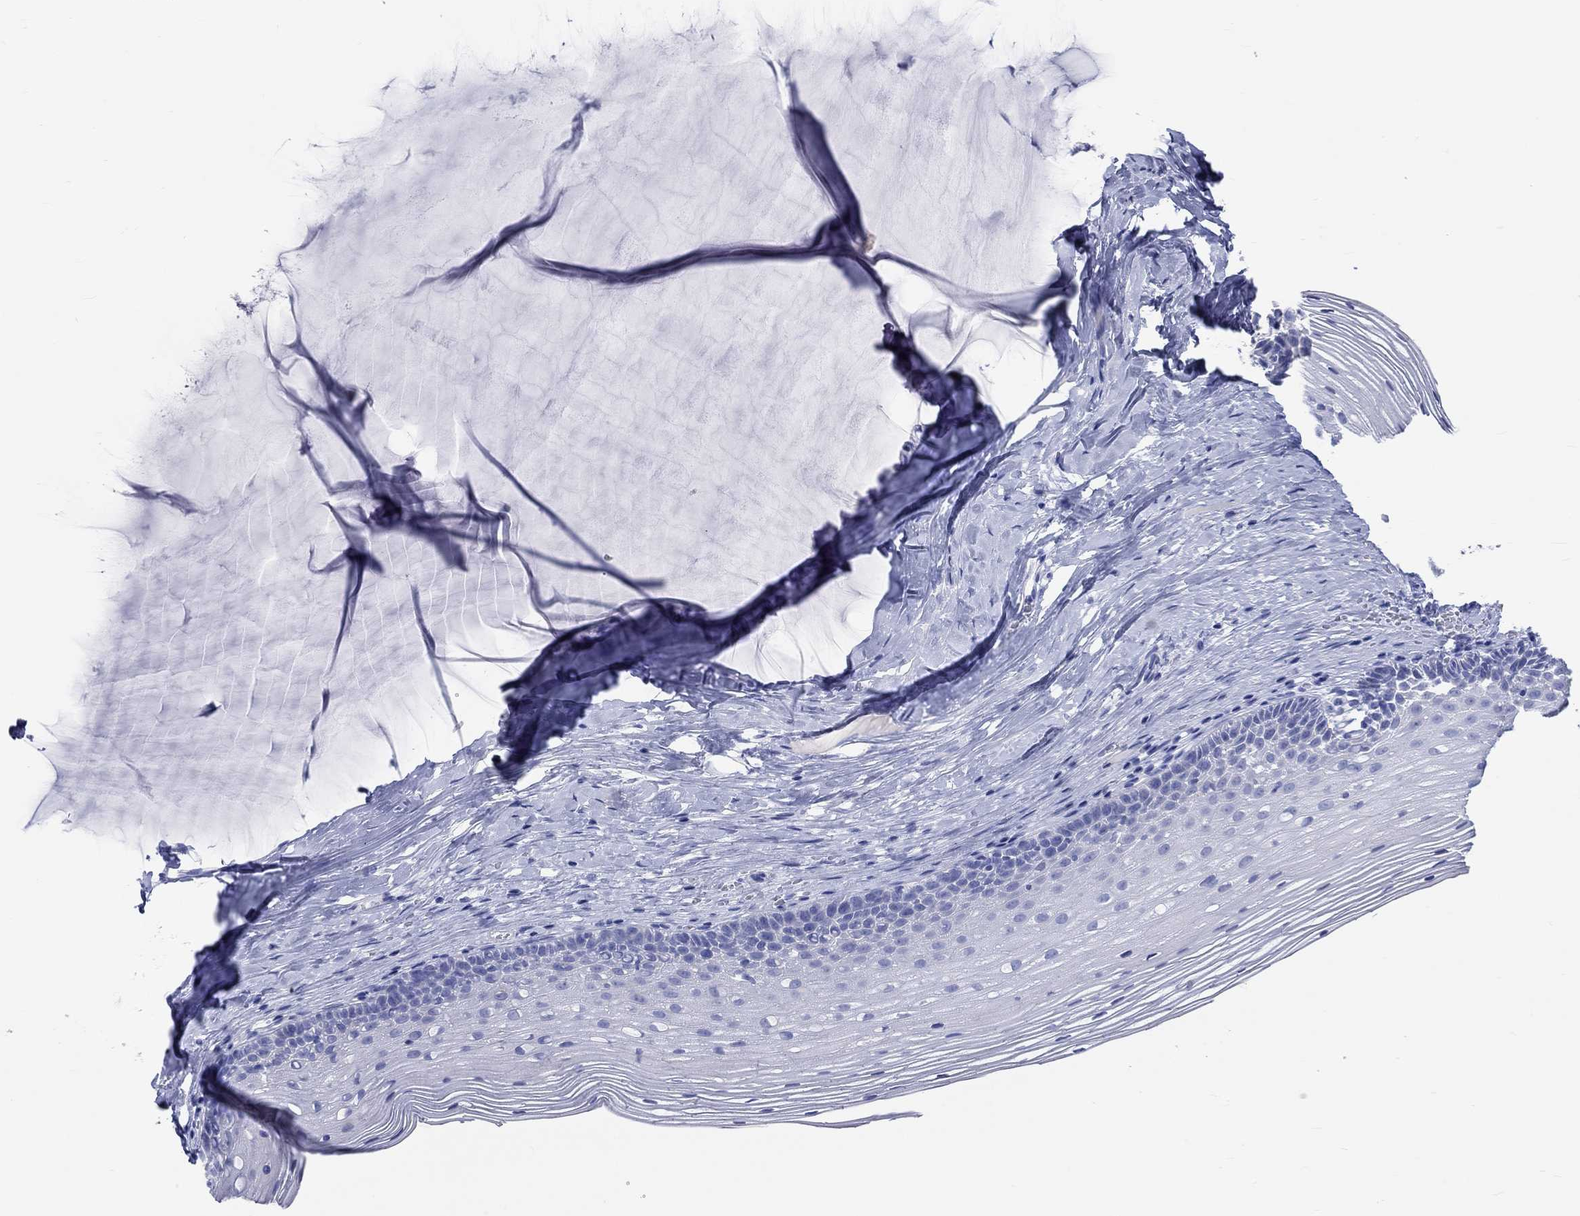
{"staining": {"intensity": "negative", "quantity": "none", "location": "none"}, "tissue": "cervix", "cell_type": "Glandular cells", "image_type": "normal", "snomed": [{"axis": "morphology", "description": "Normal tissue, NOS"}, {"axis": "topography", "description": "Cervix"}], "caption": "Human cervix stained for a protein using immunohistochemistry (IHC) exhibits no positivity in glandular cells.", "gene": "SPATA9", "patient": {"sex": "female", "age": 40}}